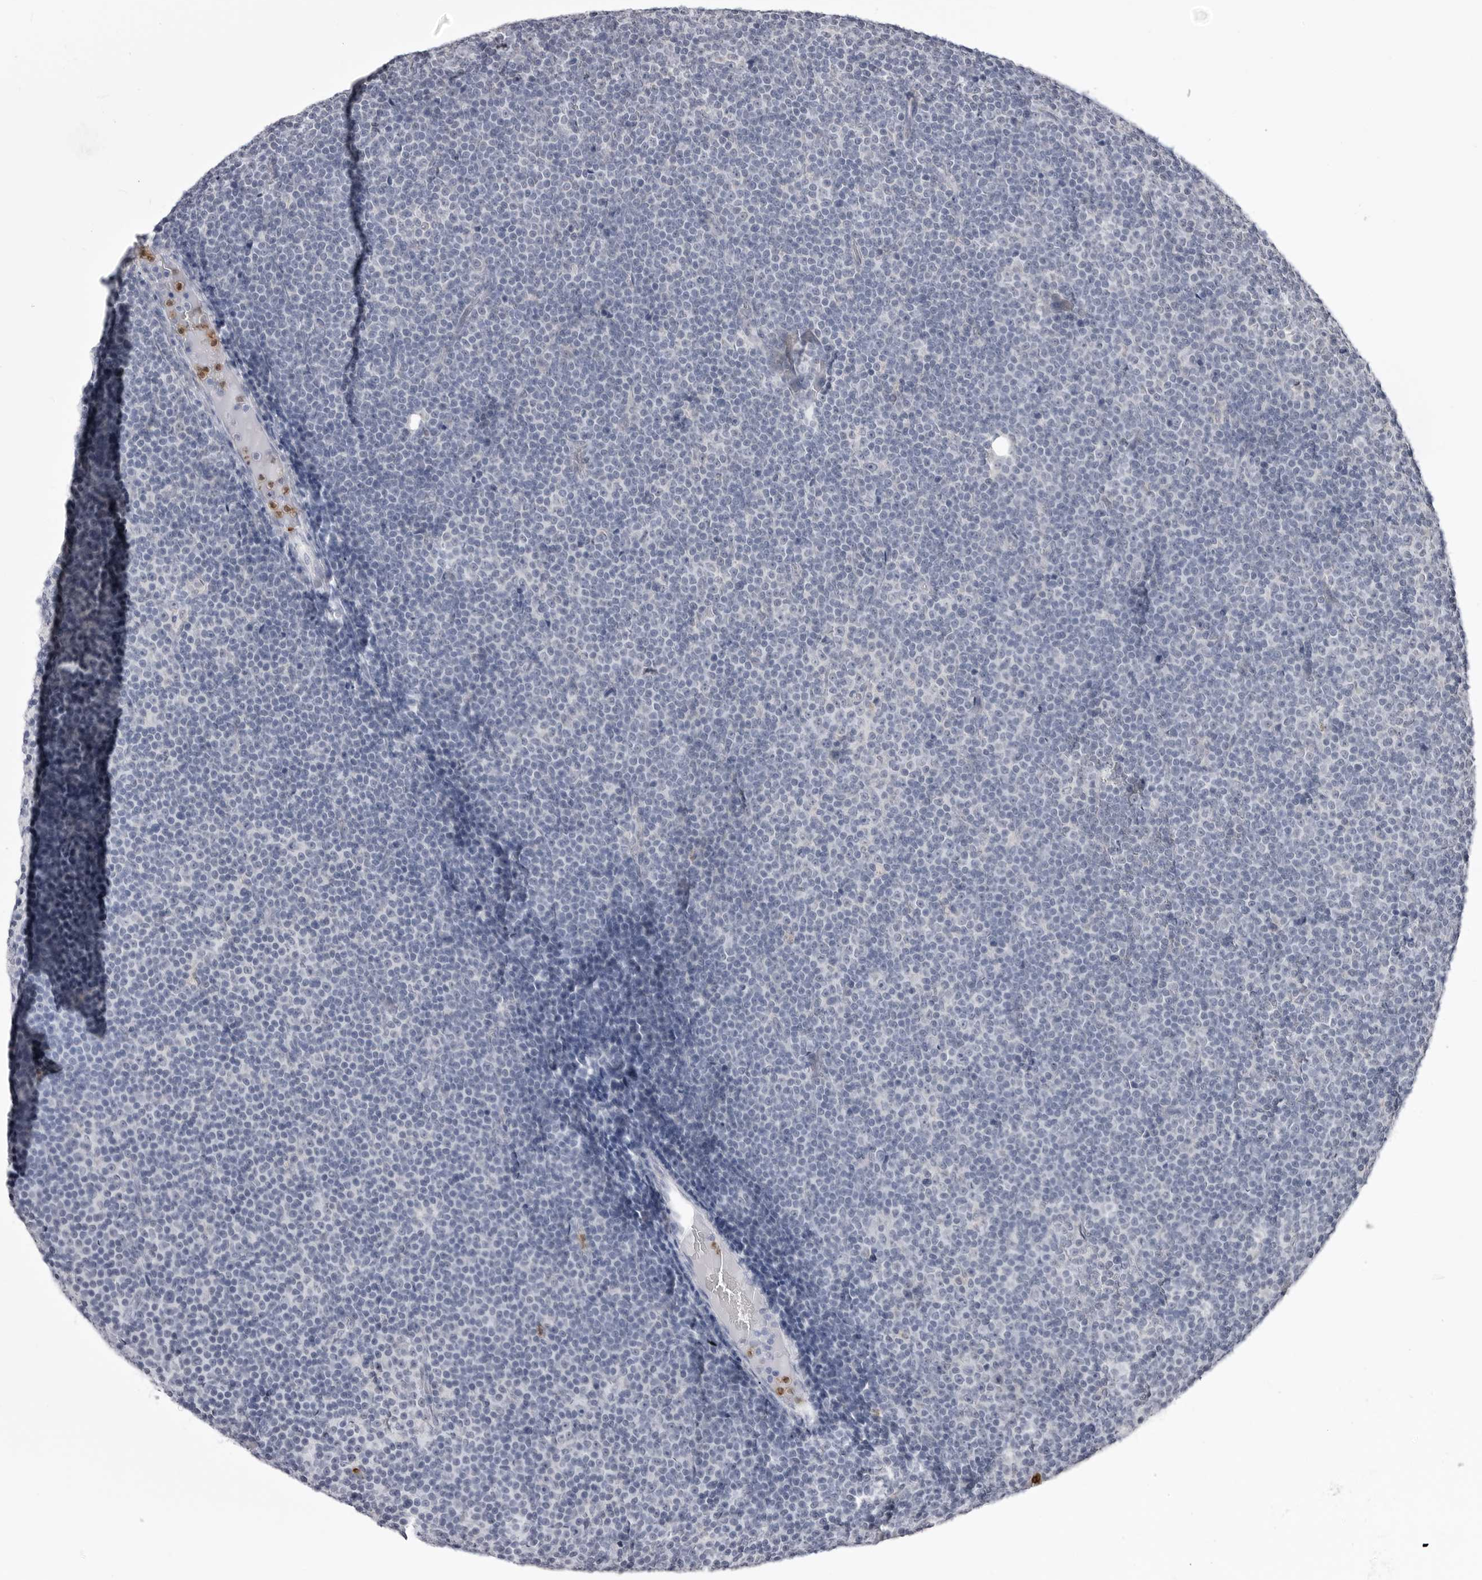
{"staining": {"intensity": "negative", "quantity": "none", "location": "none"}, "tissue": "lymphoma", "cell_type": "Tumor cells", "image_type": "cancer", "snomed": [{"axis": "morphology", "description": "Malignant lymphoma, non-Hodgkin's type, Low grade"}, {"axis": "topography", "description": "Lymph node"}], "caption": "There is no significant positivity in tumor cells of malignant lymphoma, non-Hodgkin's type (low-grade). (DAB immunohistochemistry (IHC), high magnification).", "gene": "STAP2", "patient": {"sex": "female", "age": 67}}